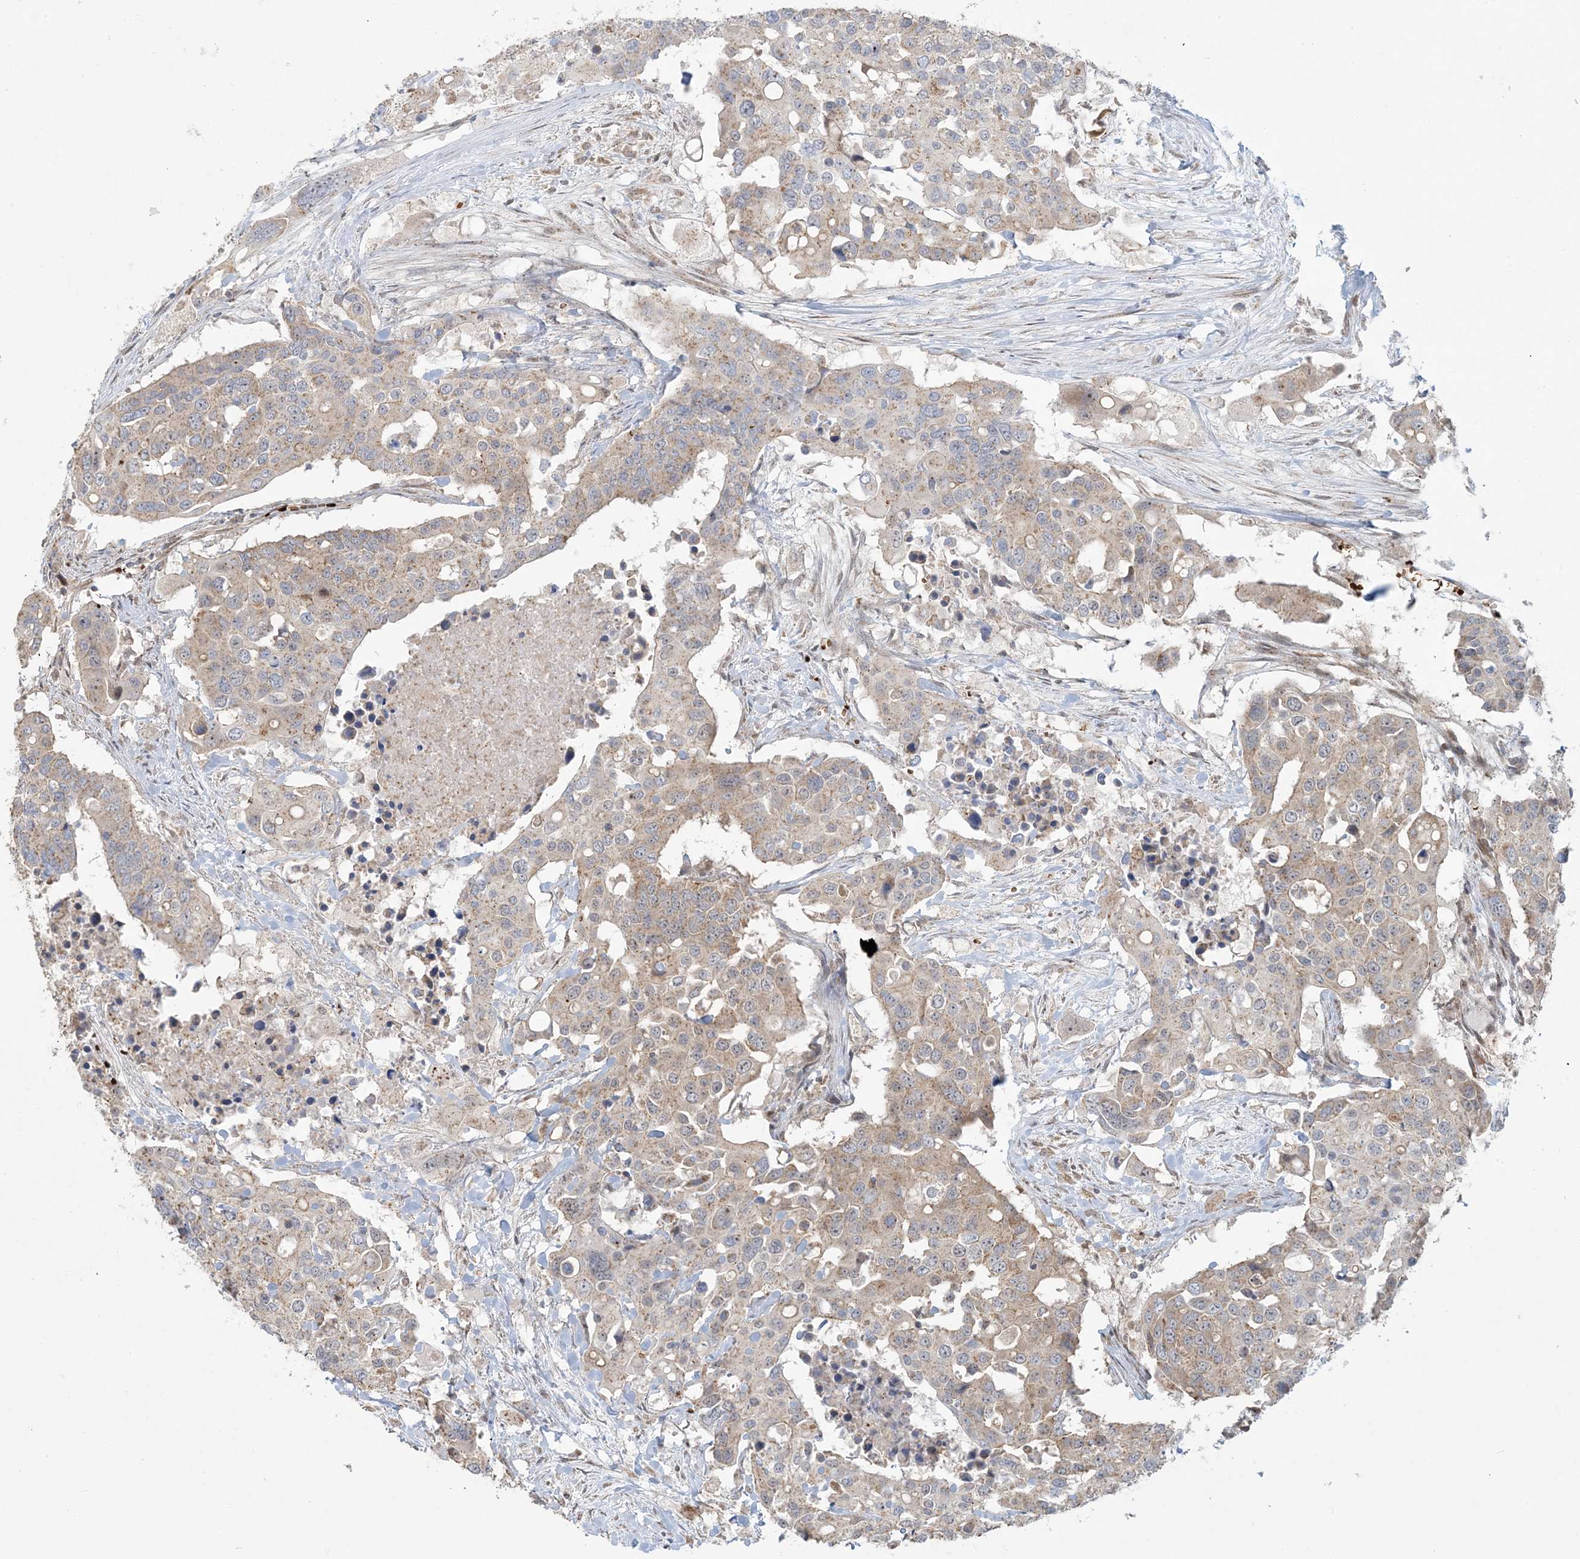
{"staining": {"intensity": "weak", "quantity": ">75%", "location": "cytoplasmic/membranous"}, "tissue": "colorectal cancer", "cell_type": "Tumor cells", "image_type": "cancer", "snomed": [{"axis": "morphology", "description": "Adenocarcinoma, NOS"}, {"axis": "topography", "description": "Colon"}], "caption": "A brown stain highlights weak cytoplasmic/membranous staining of a protein in colorectal cancer tumor cells.", "gene": "ABCF3", "patient": {"sex": "male", "age": 77}}